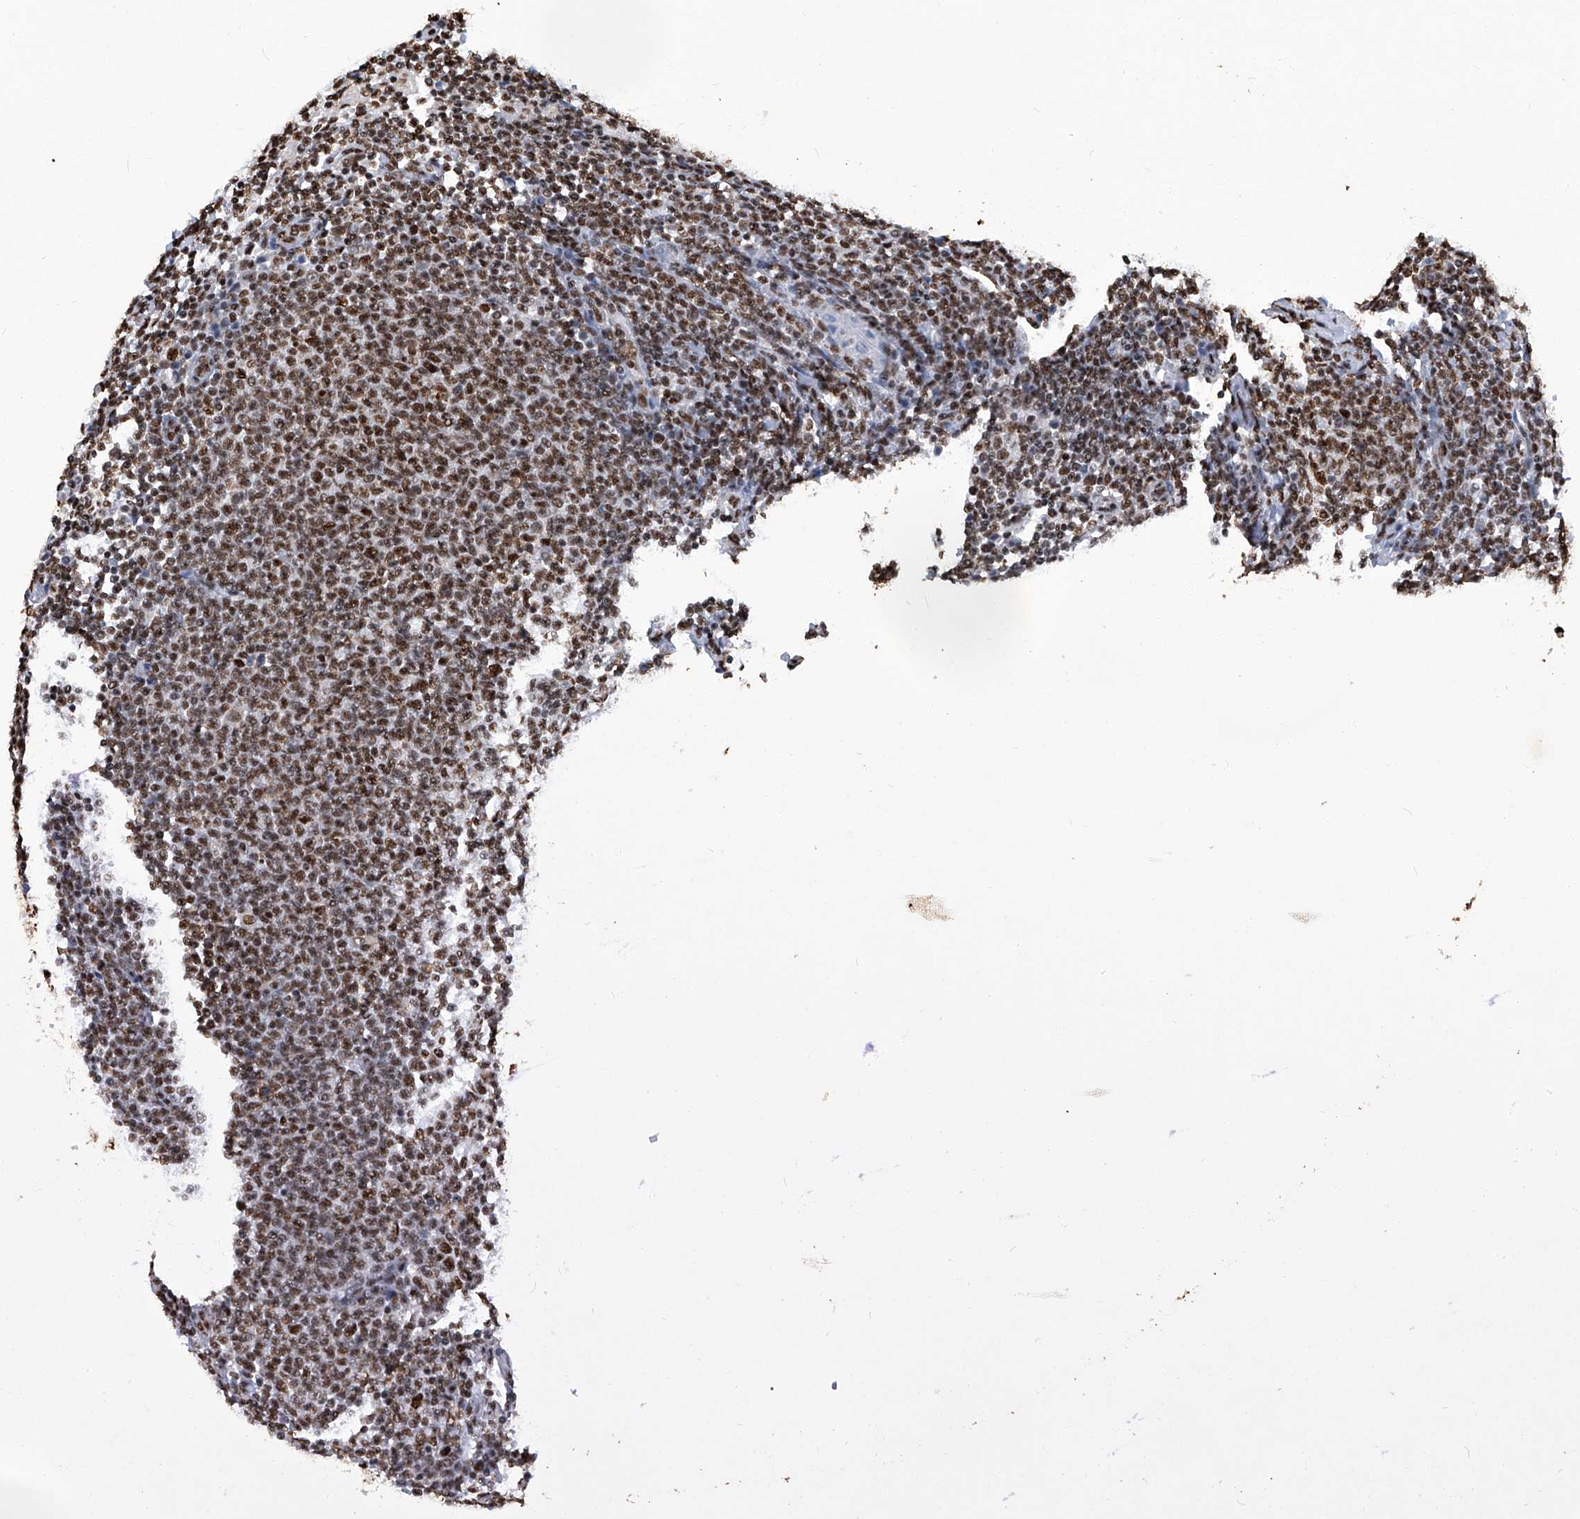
{"staining": {"intensity": "moderate", "quantity": ">75%", "location": "nuclear"}, "tissue": "lymphoma", "cell_type": "Tumor cells", "image_type": "cancer", "snomed": [{"axis": "morphology", "description": "Malignant lymphoma, non-Hodgkin's type, Low grade"}, {"axis": "topography", "description": "Lymph node"}], "caption": "This is a photomicrograph of IHC staining of lymphoma, which shows moderate positivity in the nuclear of tumor cells.", "gene": "HBP1", "patient": {"sex": "male", "age": 66}}